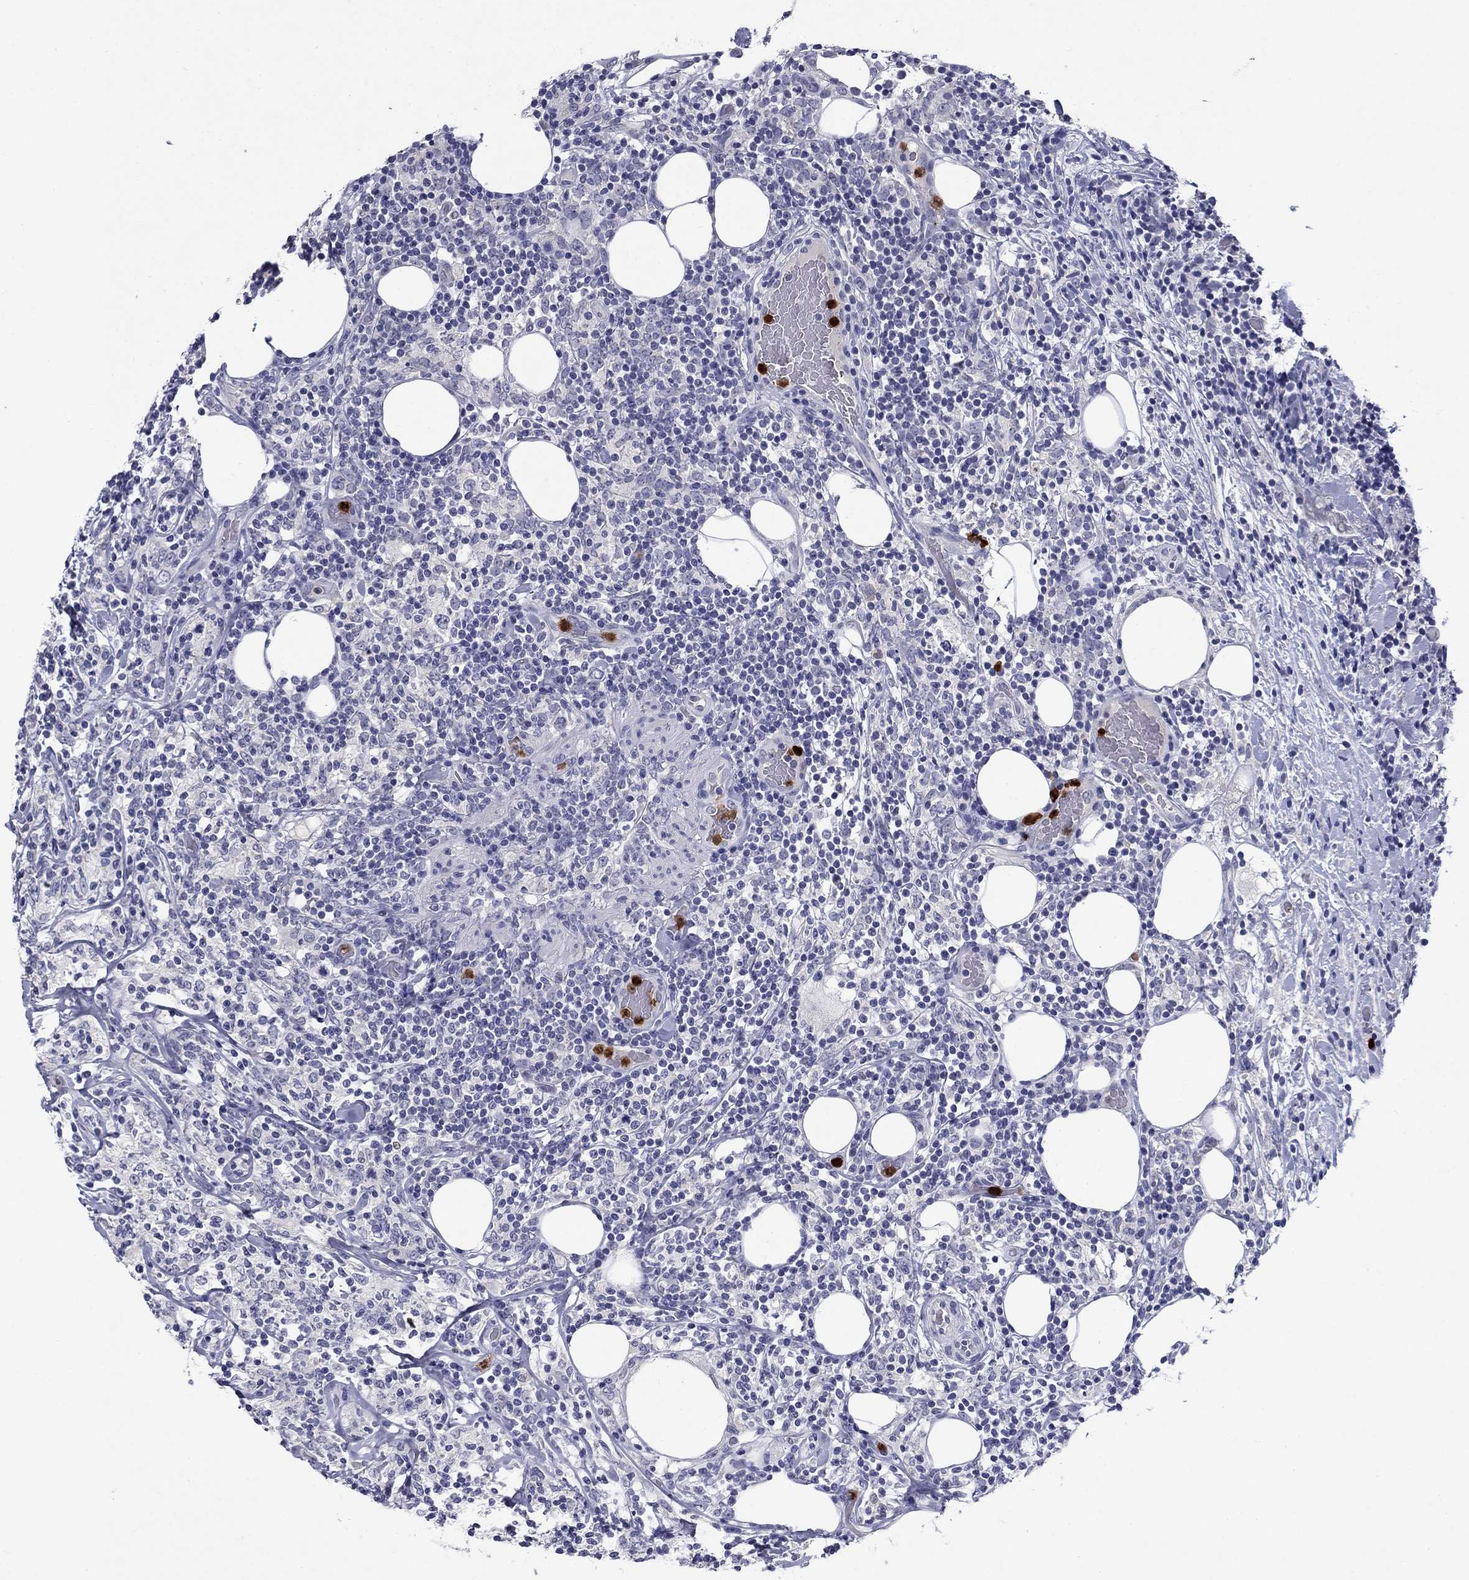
{"staining": {"intensity": "negative", "quantity": "none", "location": "none"}, "tissue": "lymphoma", "cell_type": "Tumor cells", "image_type": "cancer", "snomed": [{"axis": "morphology", "description": "Malignant lymphoma, non-Hodgkin's type, High grade"}, {"axis": "topography", "description": "Lymph node"}], "caption": "A histopathology image of human lymphoma is negative for staining in tumor cells.", "gene": "IRF5", "patient": {"sex": "female", "age": 84}}